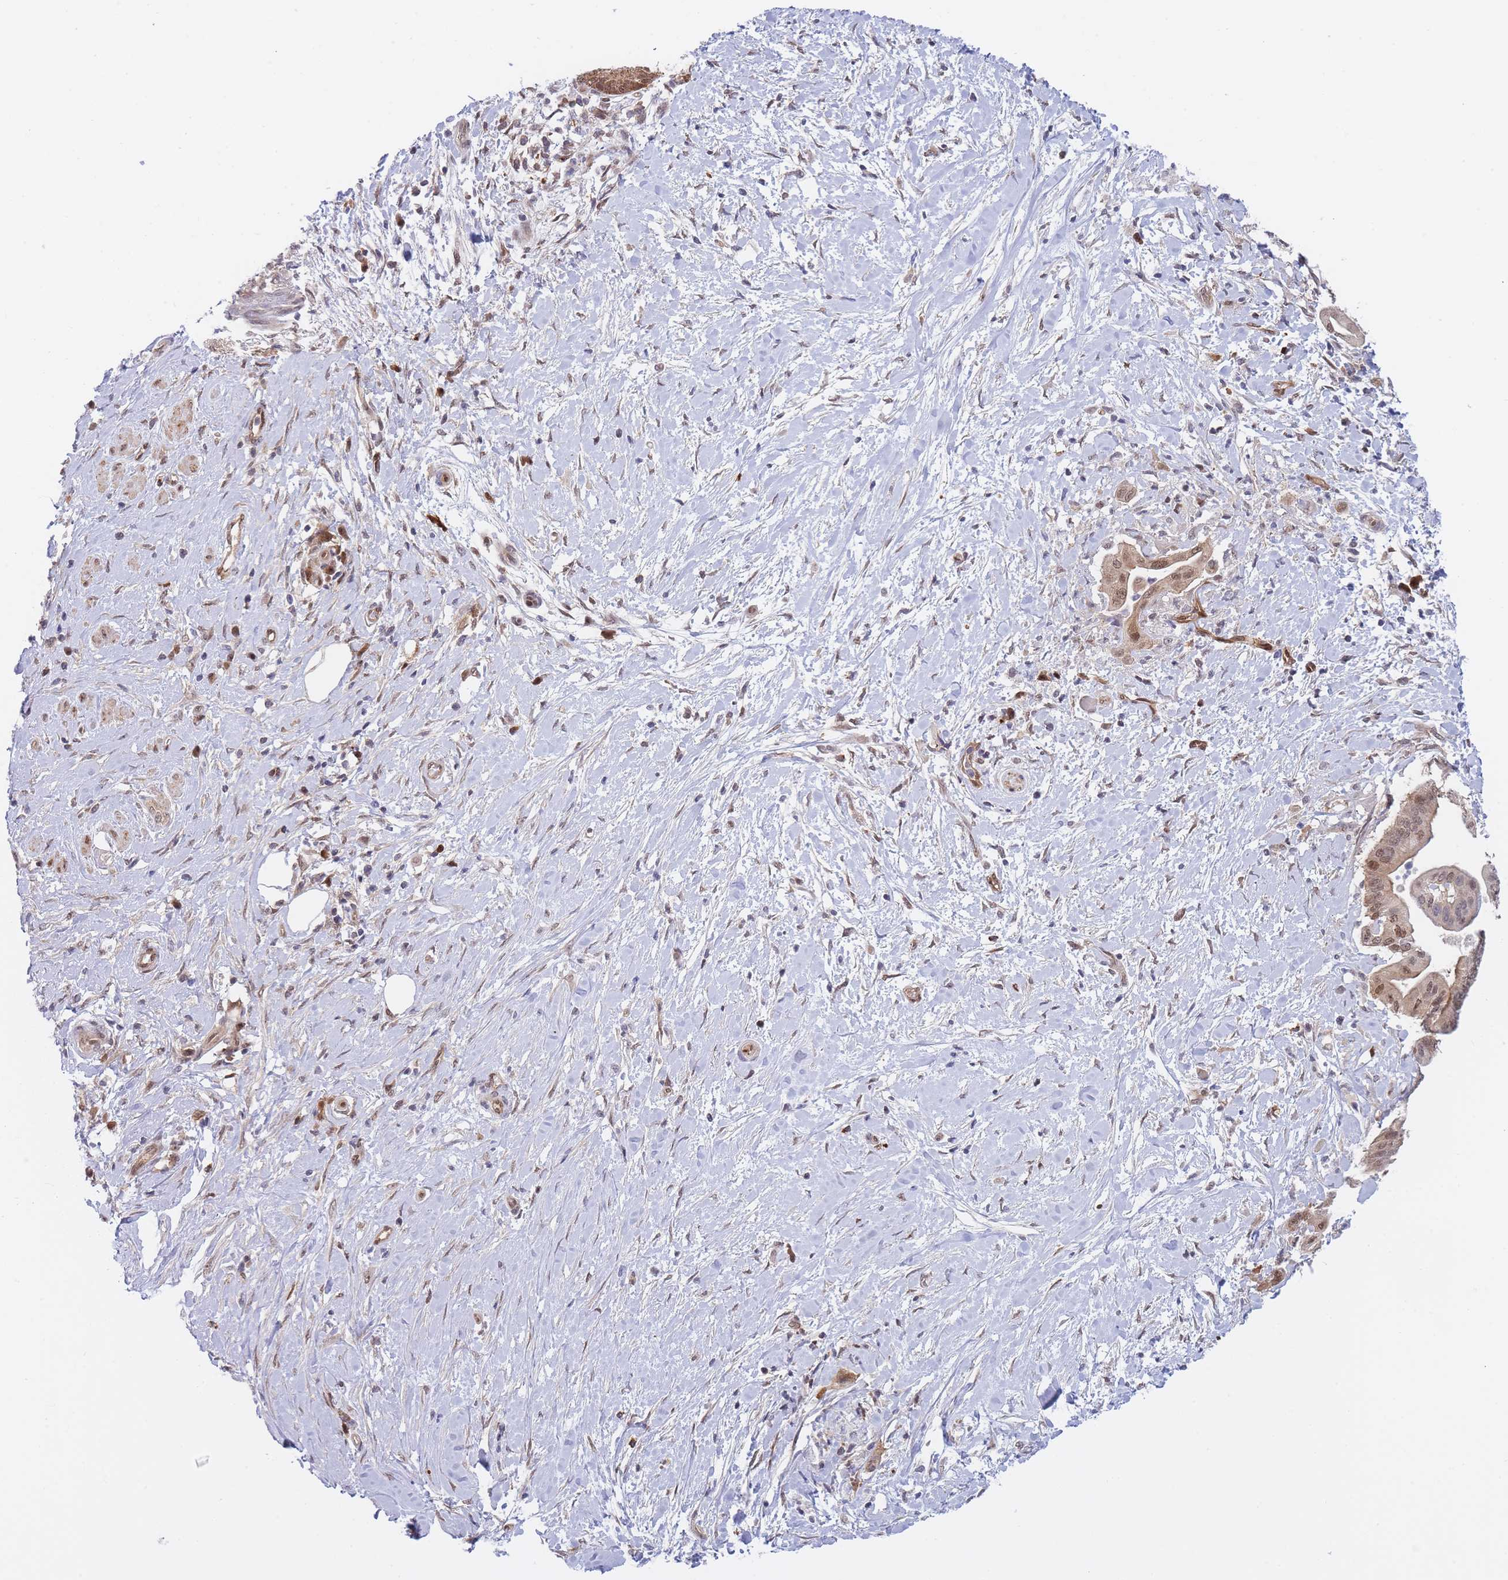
{"staining": {"intensity": "weak", "quantity": ">75%", "location": "cytoplasmic/membranous,nuclear"}, "tissue": "pancreatic cancer", "cell_type": "Tumor cells", "image_type": "cancer", "snomed": [{"axis": "morphology", "description": "Adenocarcinoma, NOS"}, {"axis": "topography", "description": "Pancreas"}], "caption": "High-power microscopy captured an IHC image of pancreatic cancer (adenocarcinoma), revealing weak cytoplasmic/membranous and nuclear positivity in about >75% of tumor cells. (Brightfield microscopy of DAB IHC at high magnification).", "gene": "NSFL1C", "patient": {"sex": "male", "age": 68}}